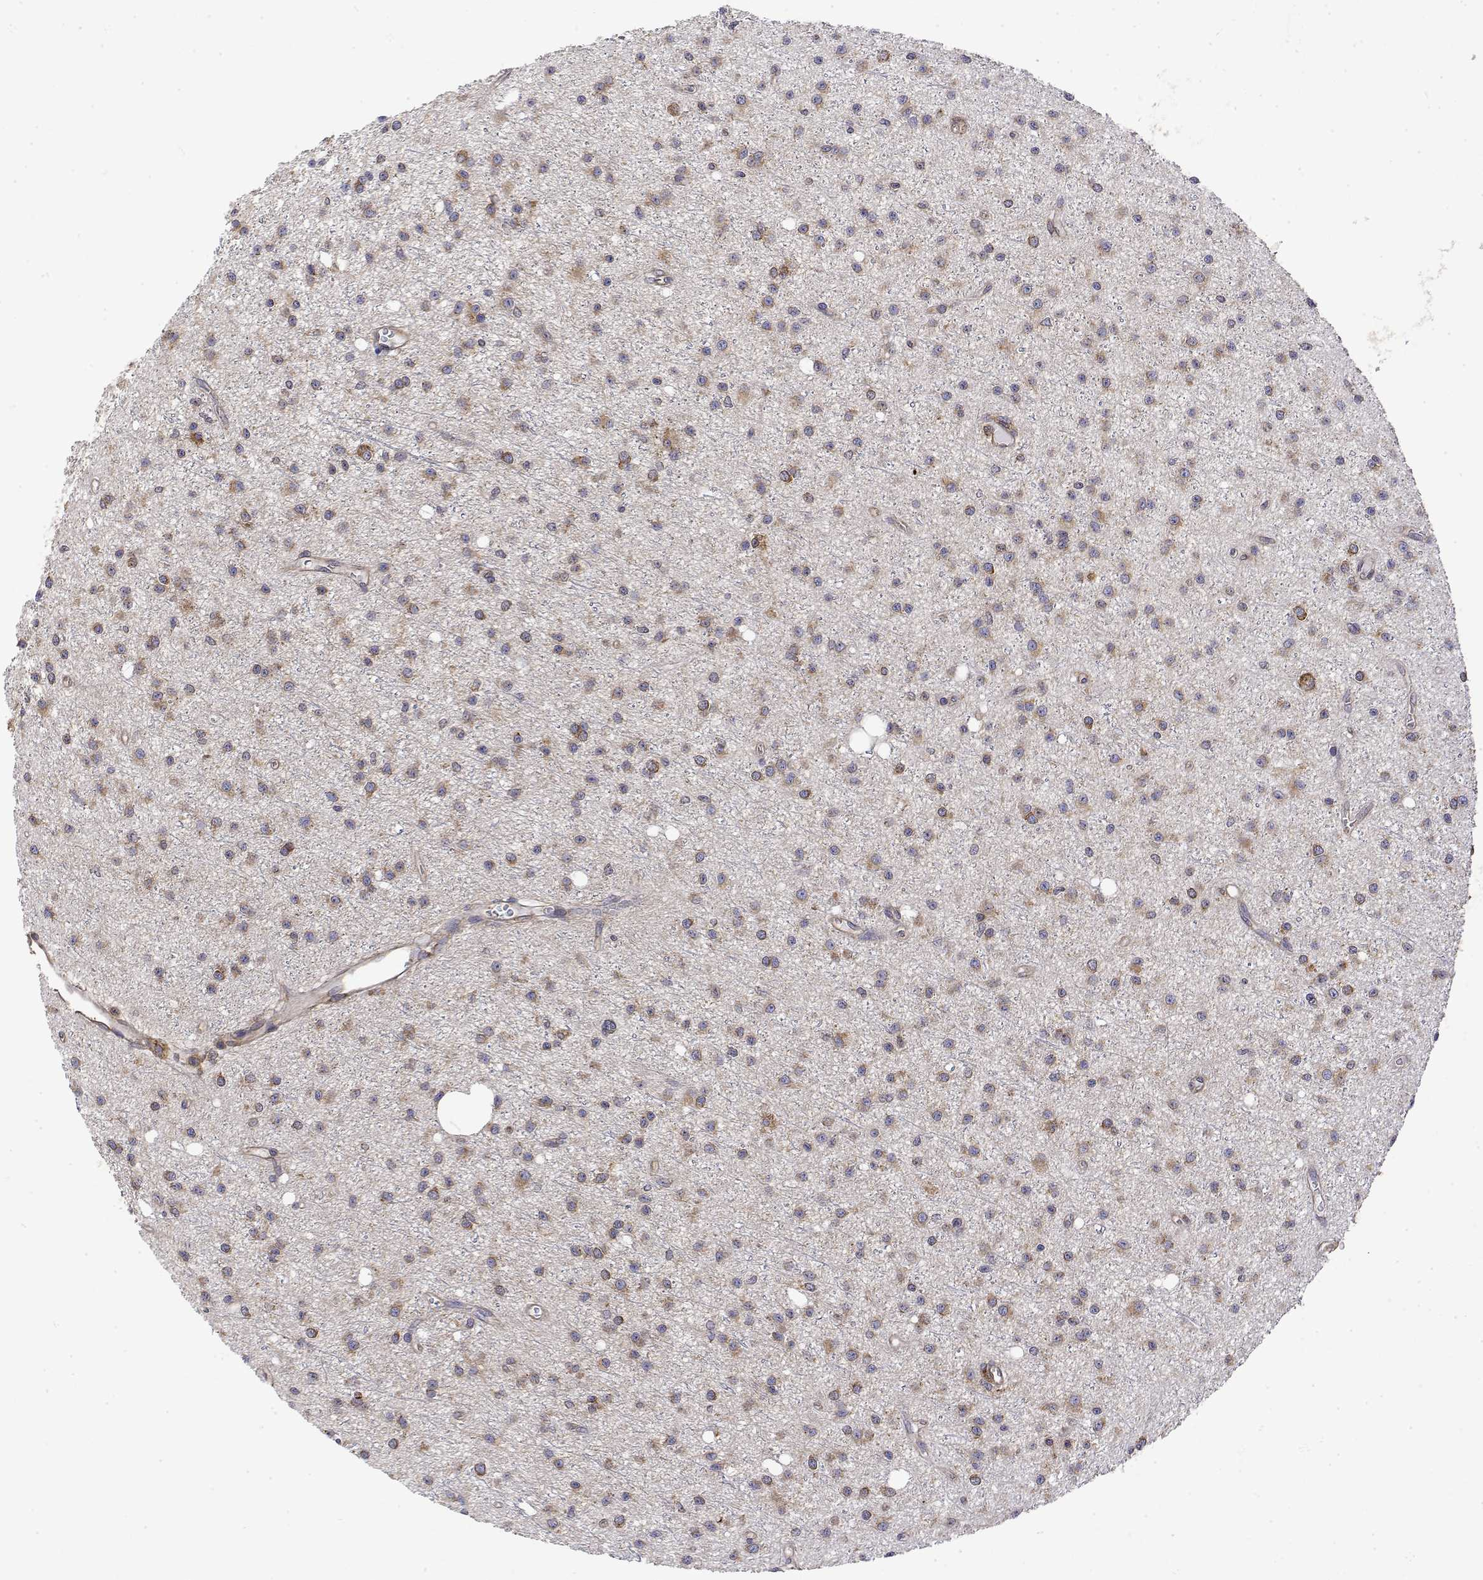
{"staining": {"intensity": "moderate", "quantity": ">75%", "location": "cytoplasmic/membranous"}, "tissue": "glioma", "cell_type": "Tumor cells", "image_type": "cancer", "snomed": [{"axis": "morphology", "description": "Glioma, malignant, Low grade"}, {"axis": "topography", "description": "Brain"}], "caption": "IHC (DAB) staining of human malignant glioma (low-grade) shows moderate cytoplasmic/membranous protein positivity in approximately >75% of tumor cells.", "gene": "EEF1G", "patient": {"sex": "male", "age": 27}}